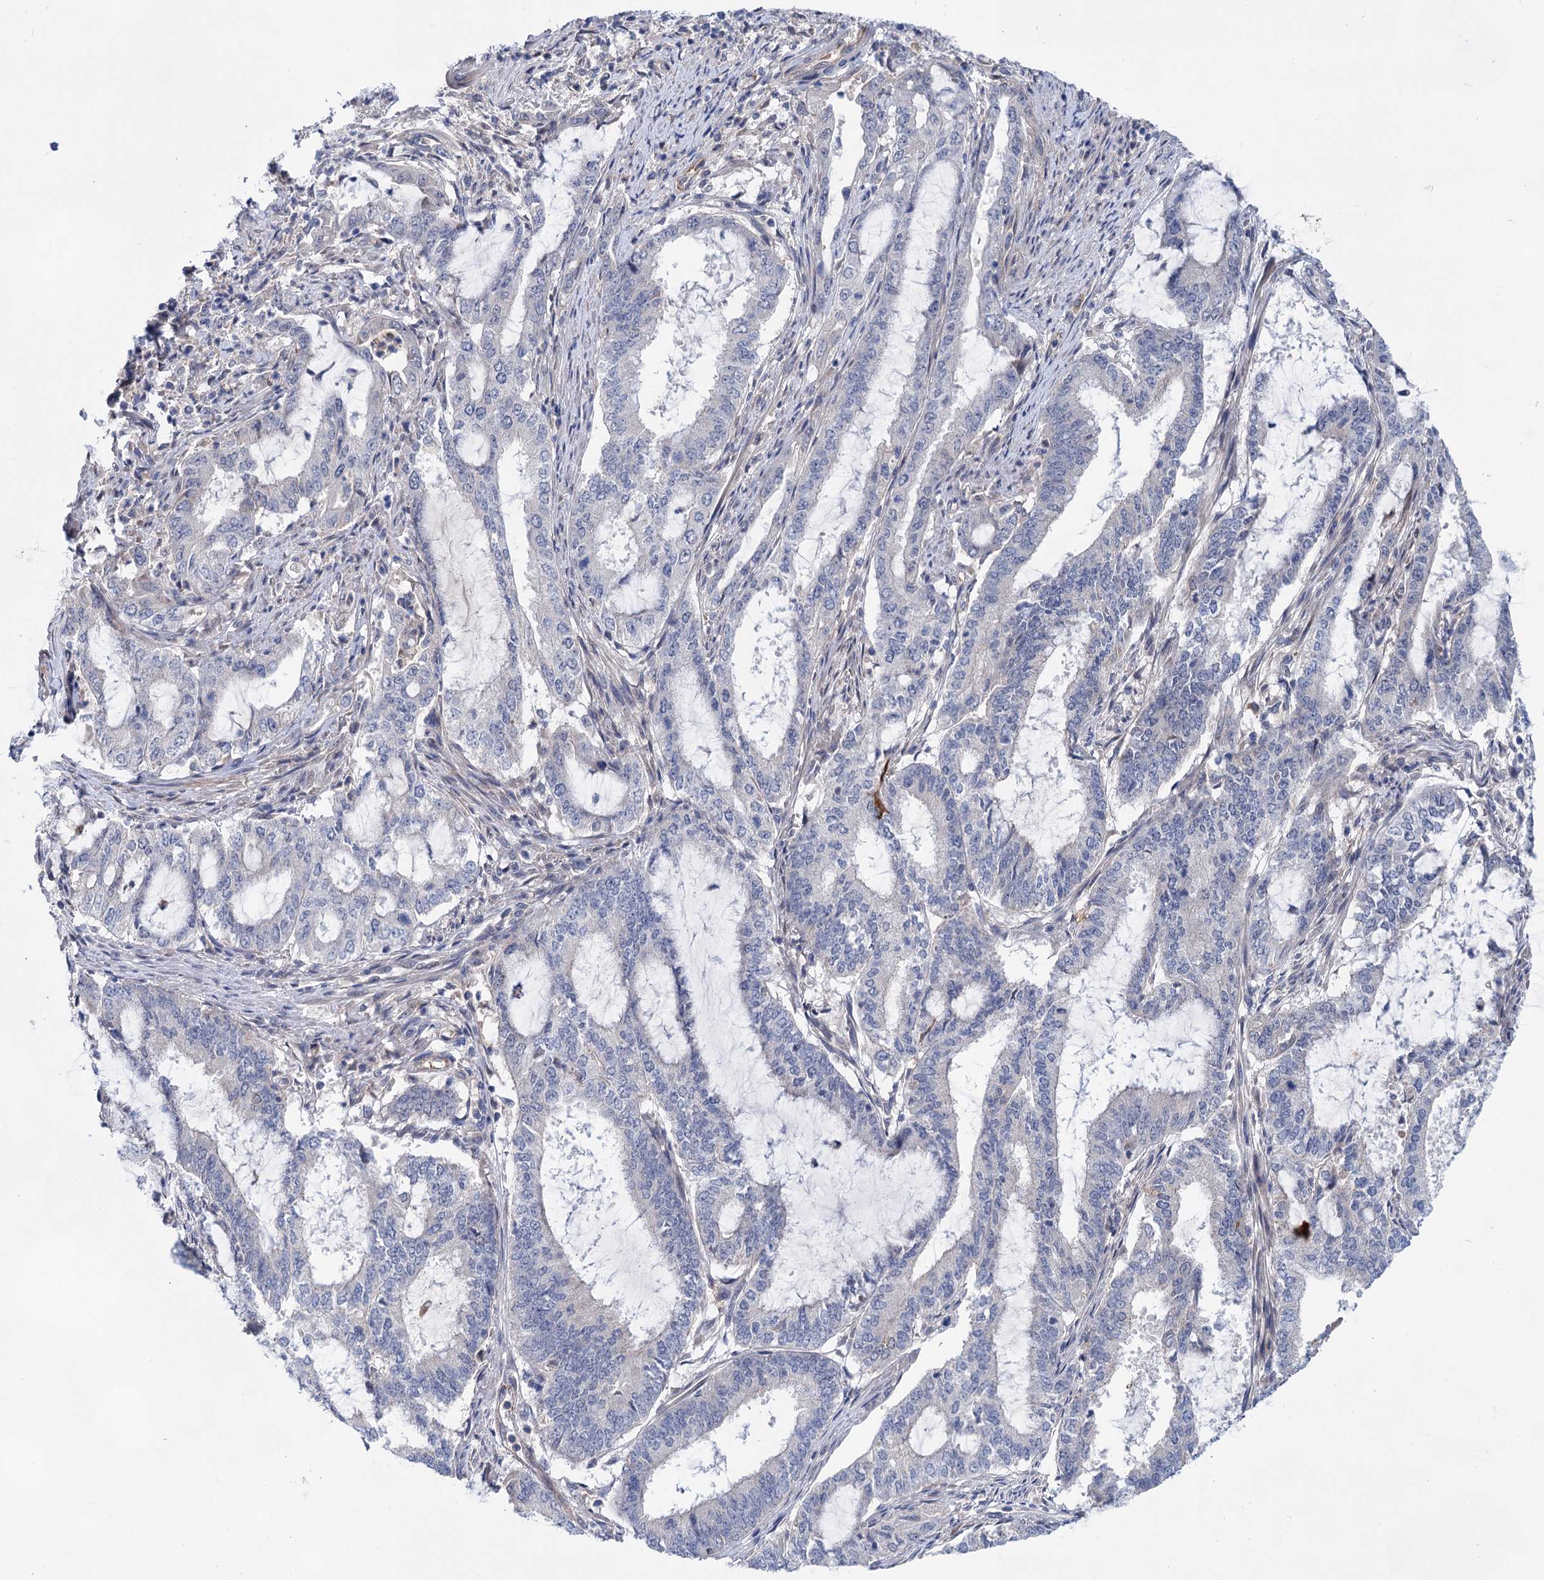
{"staining": {"intensity": "negative", "quantity": "none", "location": "none"}, "tissue": "endometrial cancer", "cell_type": "Tumor cells", "image_type": "cancer", "snomed": [{"axis": "morphology", "description": "Adenocarcinoma, NOS"}, {"axis": "topography", "description": "Endometrium"}], "caption": "The photomicrograph exhibits no significant staining in tumor cells of endometrial adenocarcinoma.", "gene": "MORN3", "patient": {"sex": "female", "age": 51}}